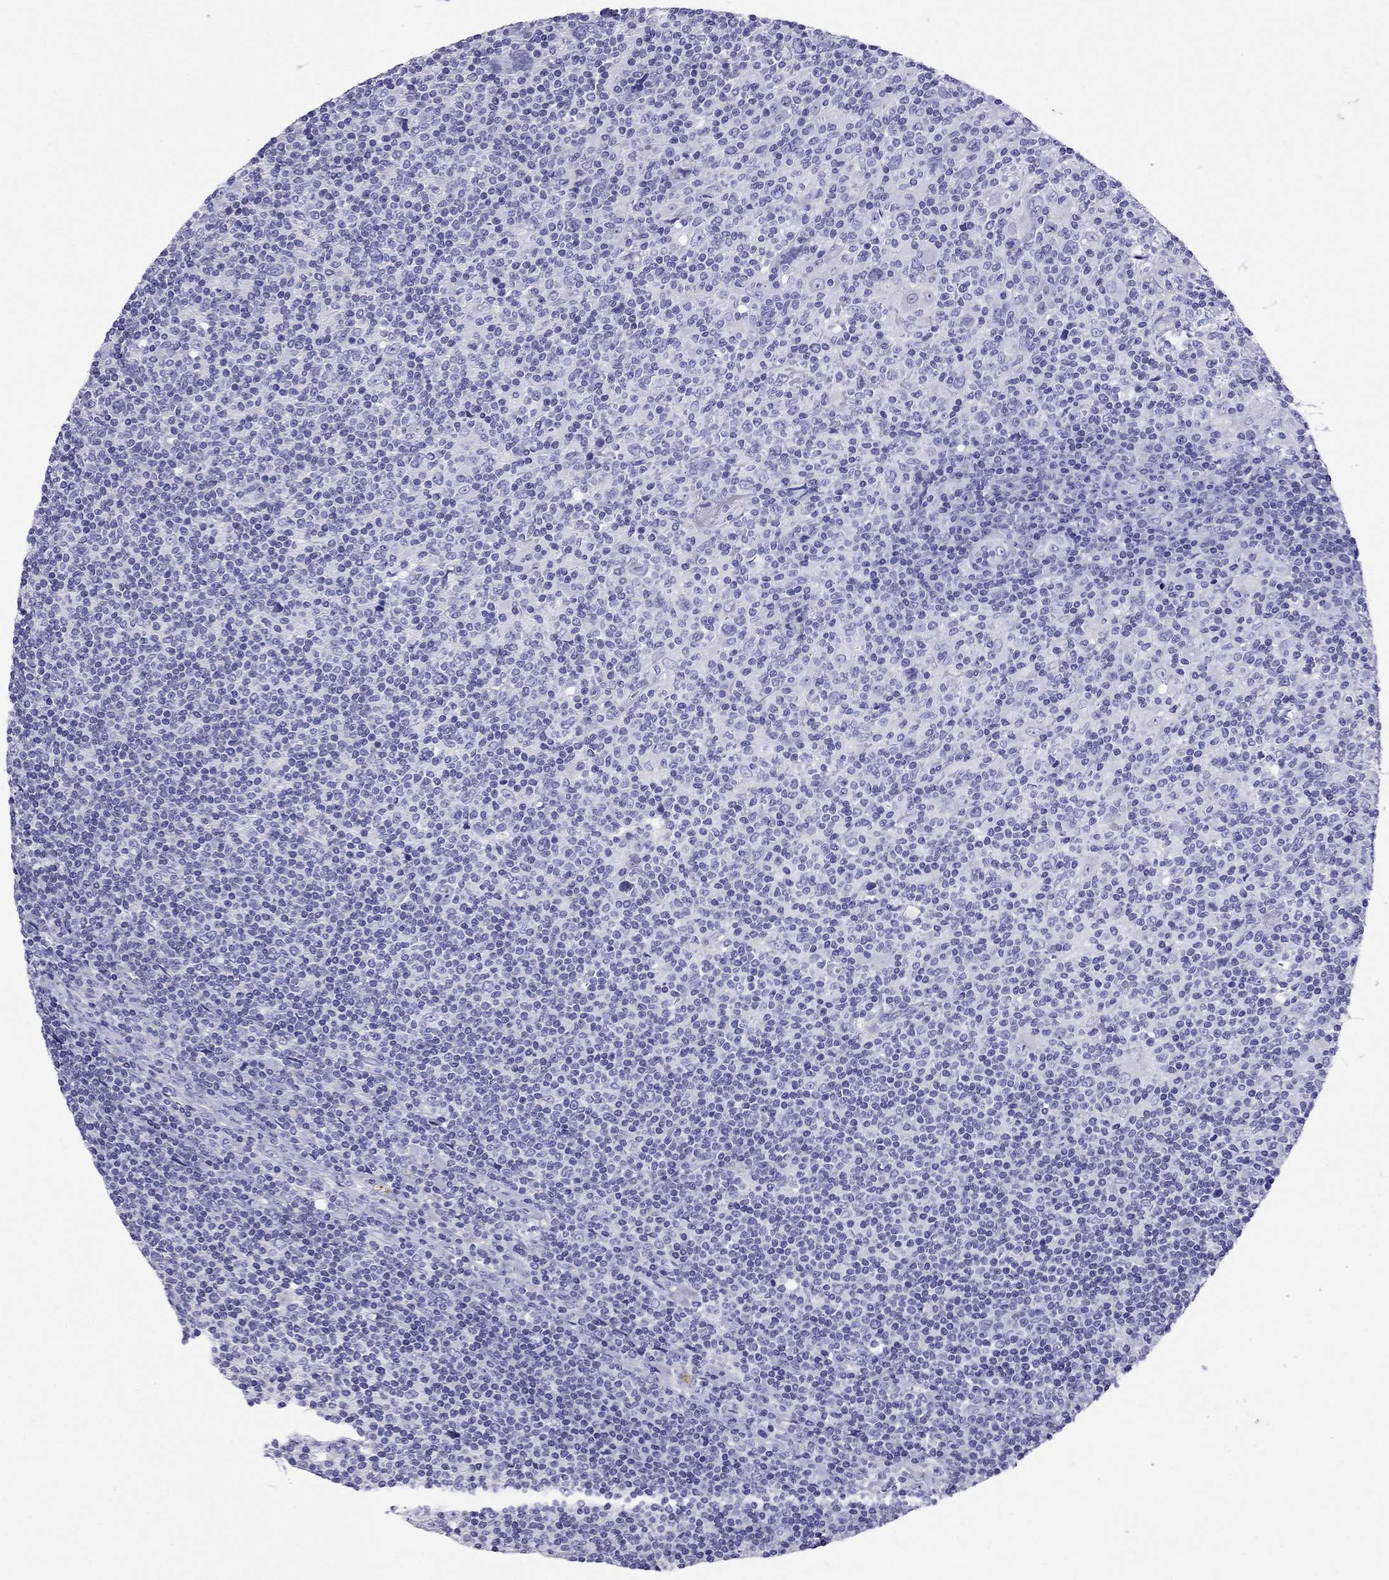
{"staining": {"intensity": "negative", "quantity": "none", "location": "none"}, "tissue": "lymphoma", "cell_type": "Tumor cells", "image_type": "cancer", "snomed": [{"axis": "morphology", "description": "Hodgkin's disease, NOS"}, {"axis": "topography", "description": "Lymph node"}], "caption": "Tumor cells are negative for protein expression in human lymphoma.", "gene": "AVPR1B", "patient": {"sex": "male", "age": 40}}